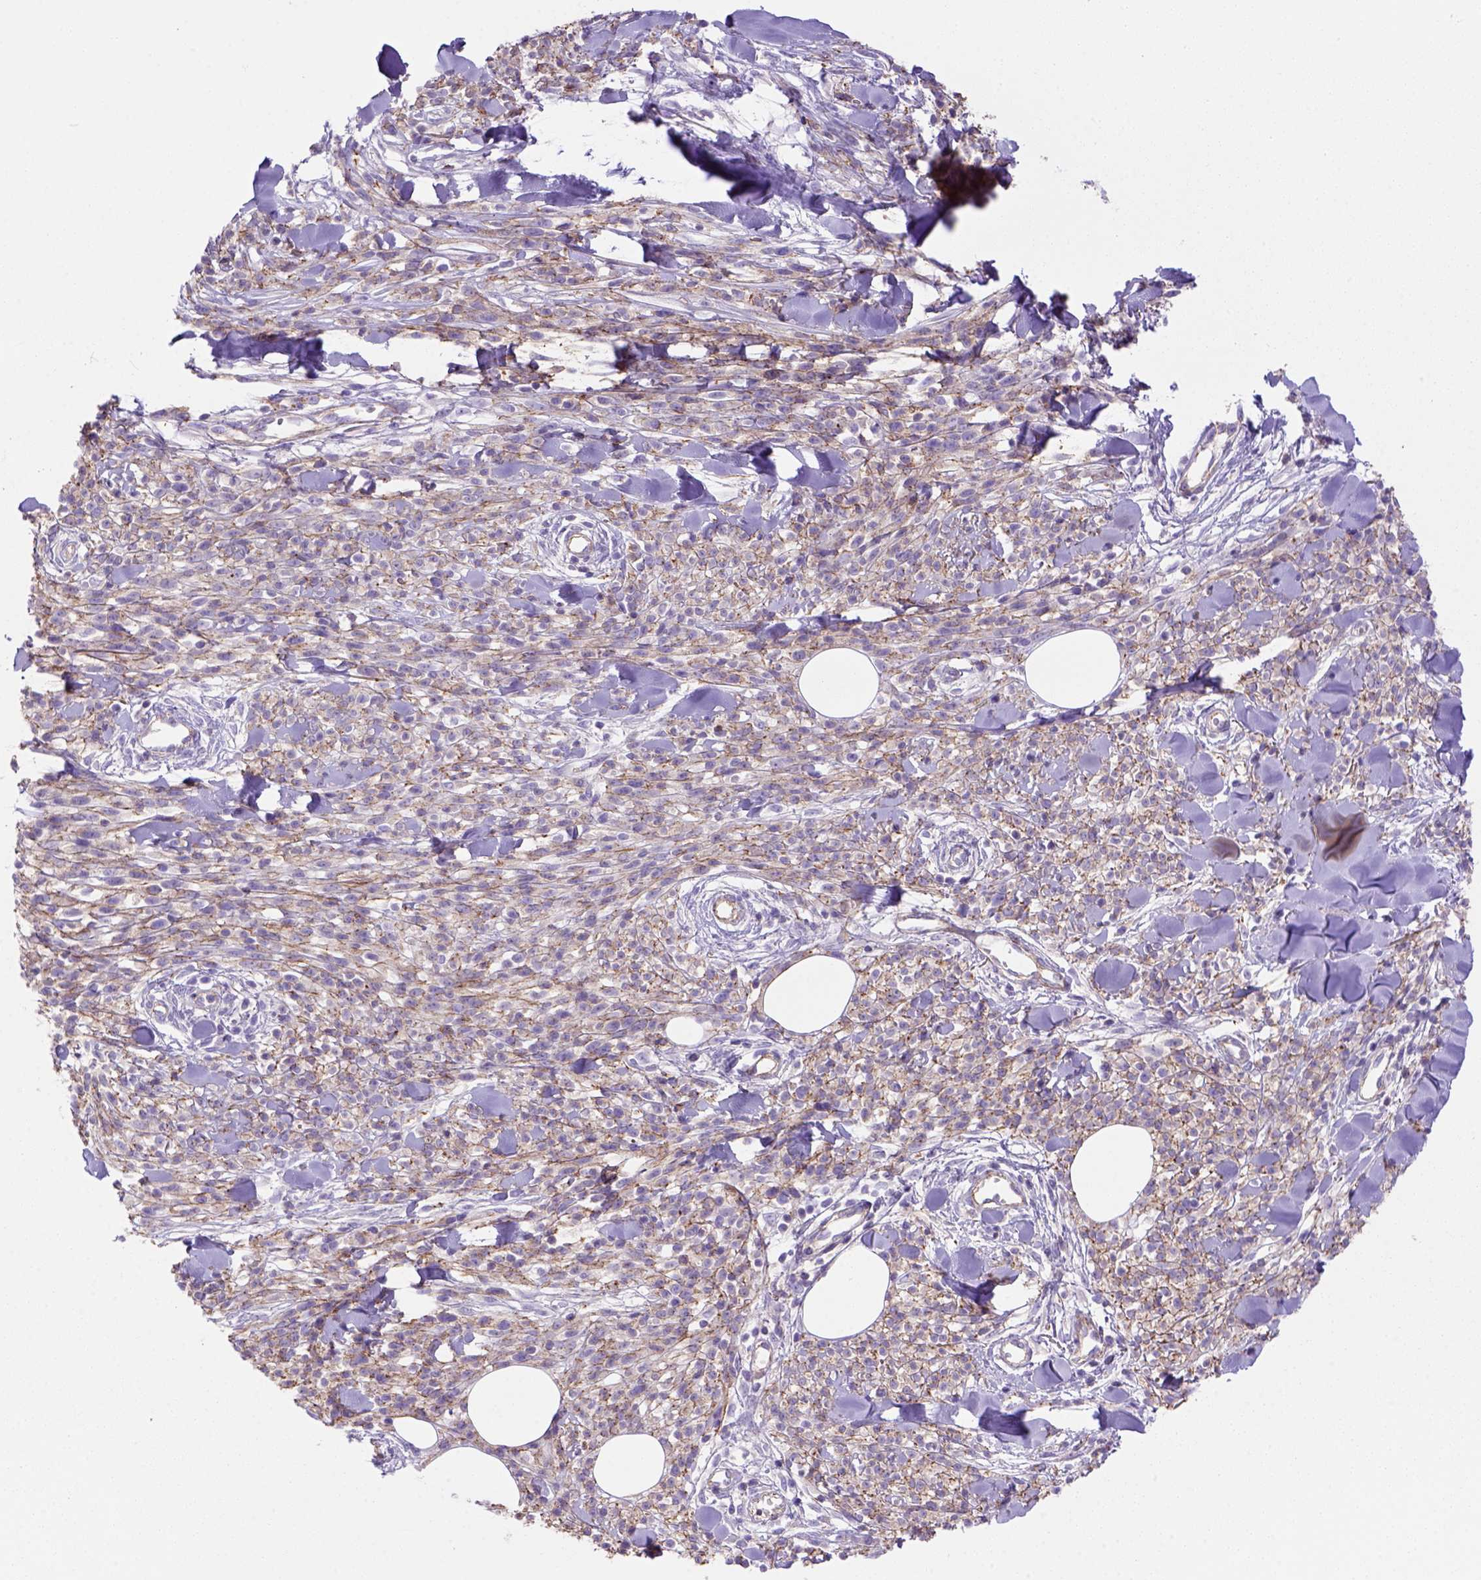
{"staining": {"intensity": "moderate", "quantity": ">75%", "location": "cytoplasmic/membranous"}, "tissue": "melanoma", "cell_type": "Tumor cells", "image_type": "cancer", "snomed": [{"axis": "morphology", "description": "Malignant melanoma, NOS"}, {"axis": "topography", "description": "Skin"}, {"axis": "topography", "description": "Skin of trunk"}], "caption": "Protein staining of malignant melanoma tissue reveals moderate cytoplasmic/membranous staining in approximately >75% of tumor cells. (DAB (3,3'-diaminobenzidine) = brown stain, brightfield microscopy at high magnification).", "gene": "PEX12", "patient": {"sex": "male", "age": 74}}